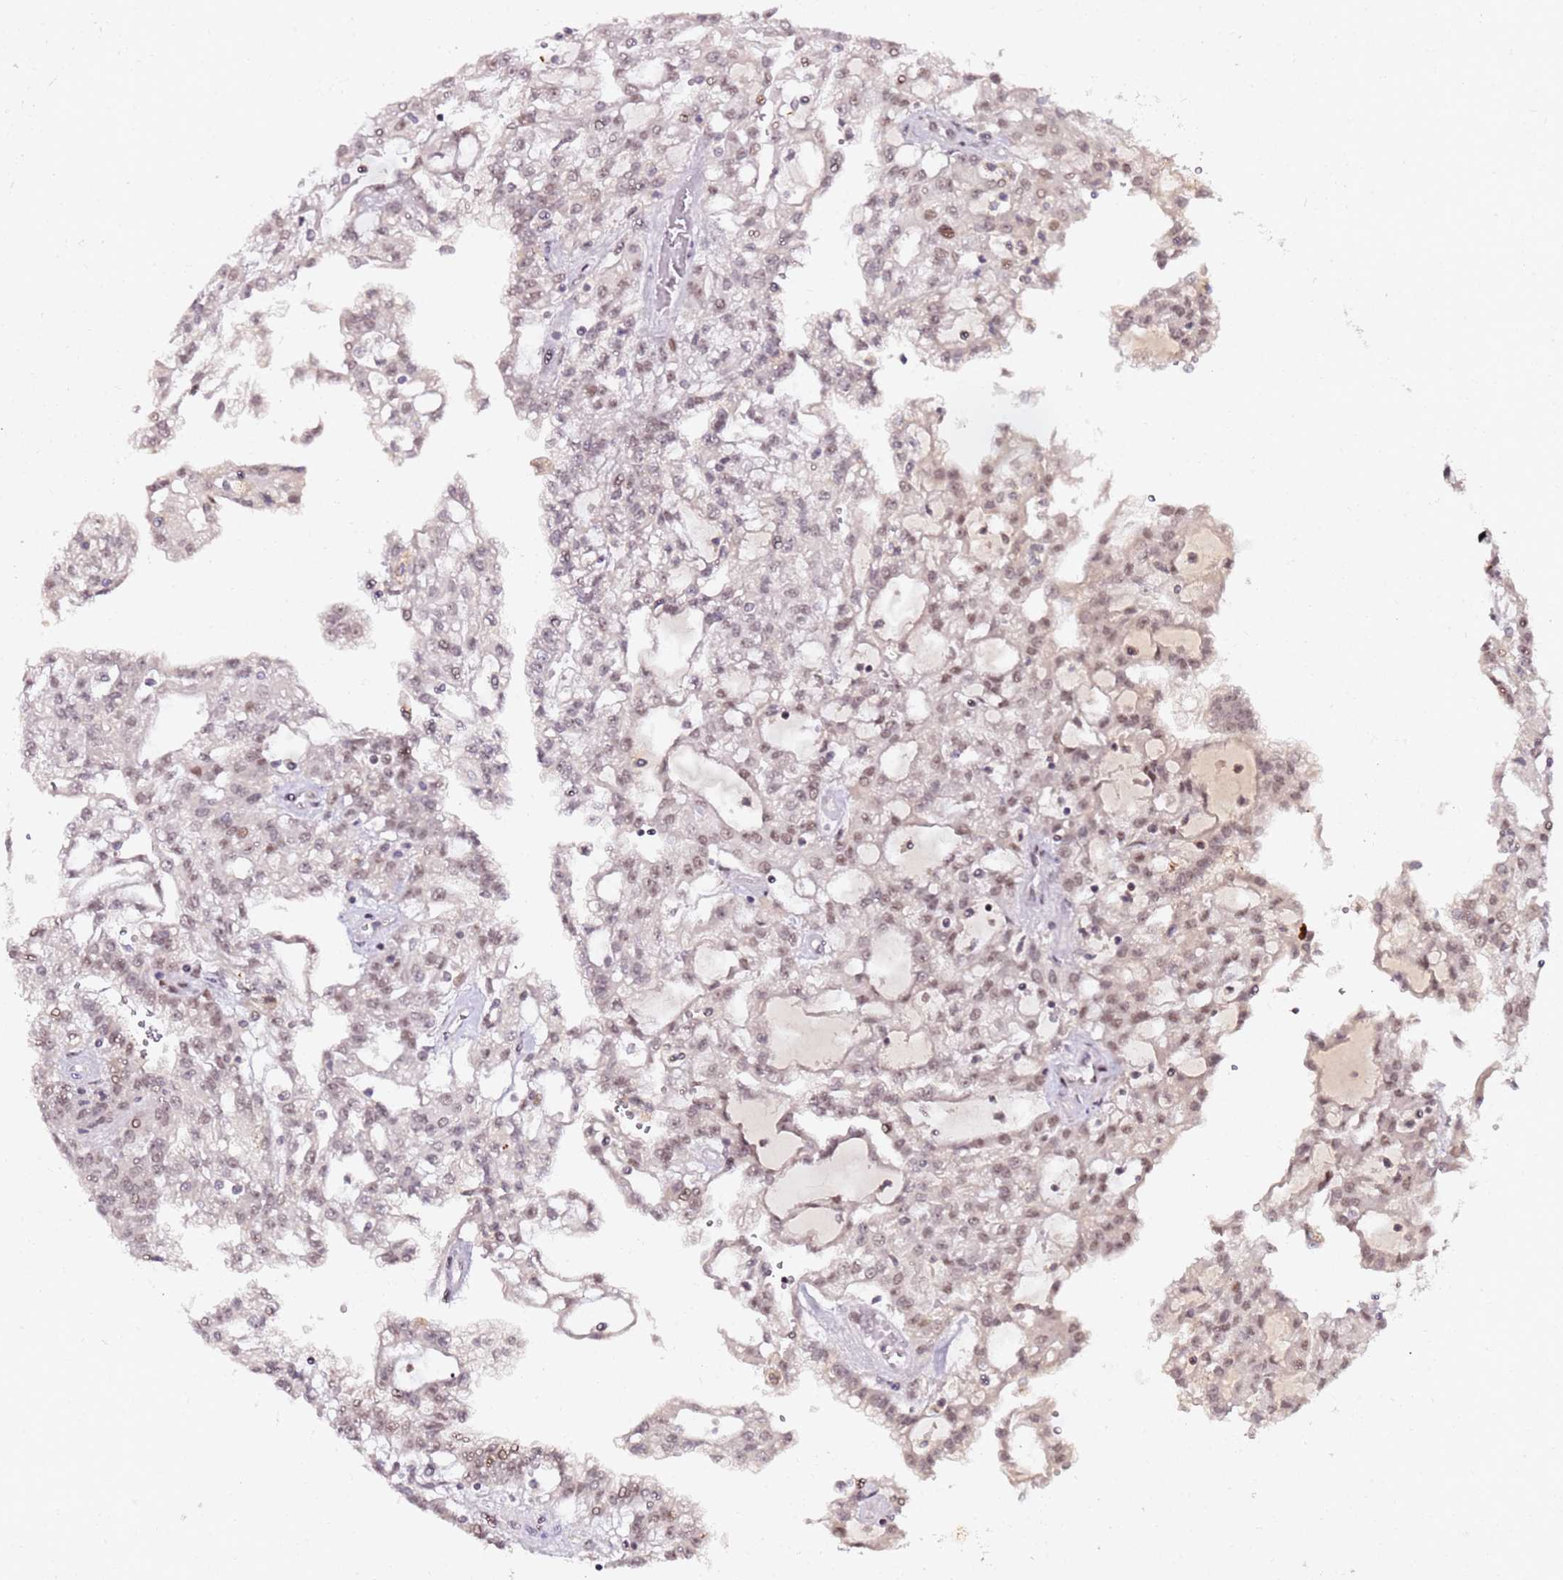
{"staining": {"intensity": "weak", "quantity": ">75%", "location": "nuclear"}, "tissue": "renal cancer", "cell_type": "Tumor cells", "image_type": "cancer", "snomed": [{"axis": "morphology", "description": "Adenocarcinoma, NOS"}, {"axis": "topography", "description": "Kidney"}], "caption": "Immunohistochemistry (IHC) of renal cancer exhibits low levels of weak nuclear staining in approximately >75% of tumor cells.", "gene": "FCF1", "patient": {"sex": "male", "age": 63}}